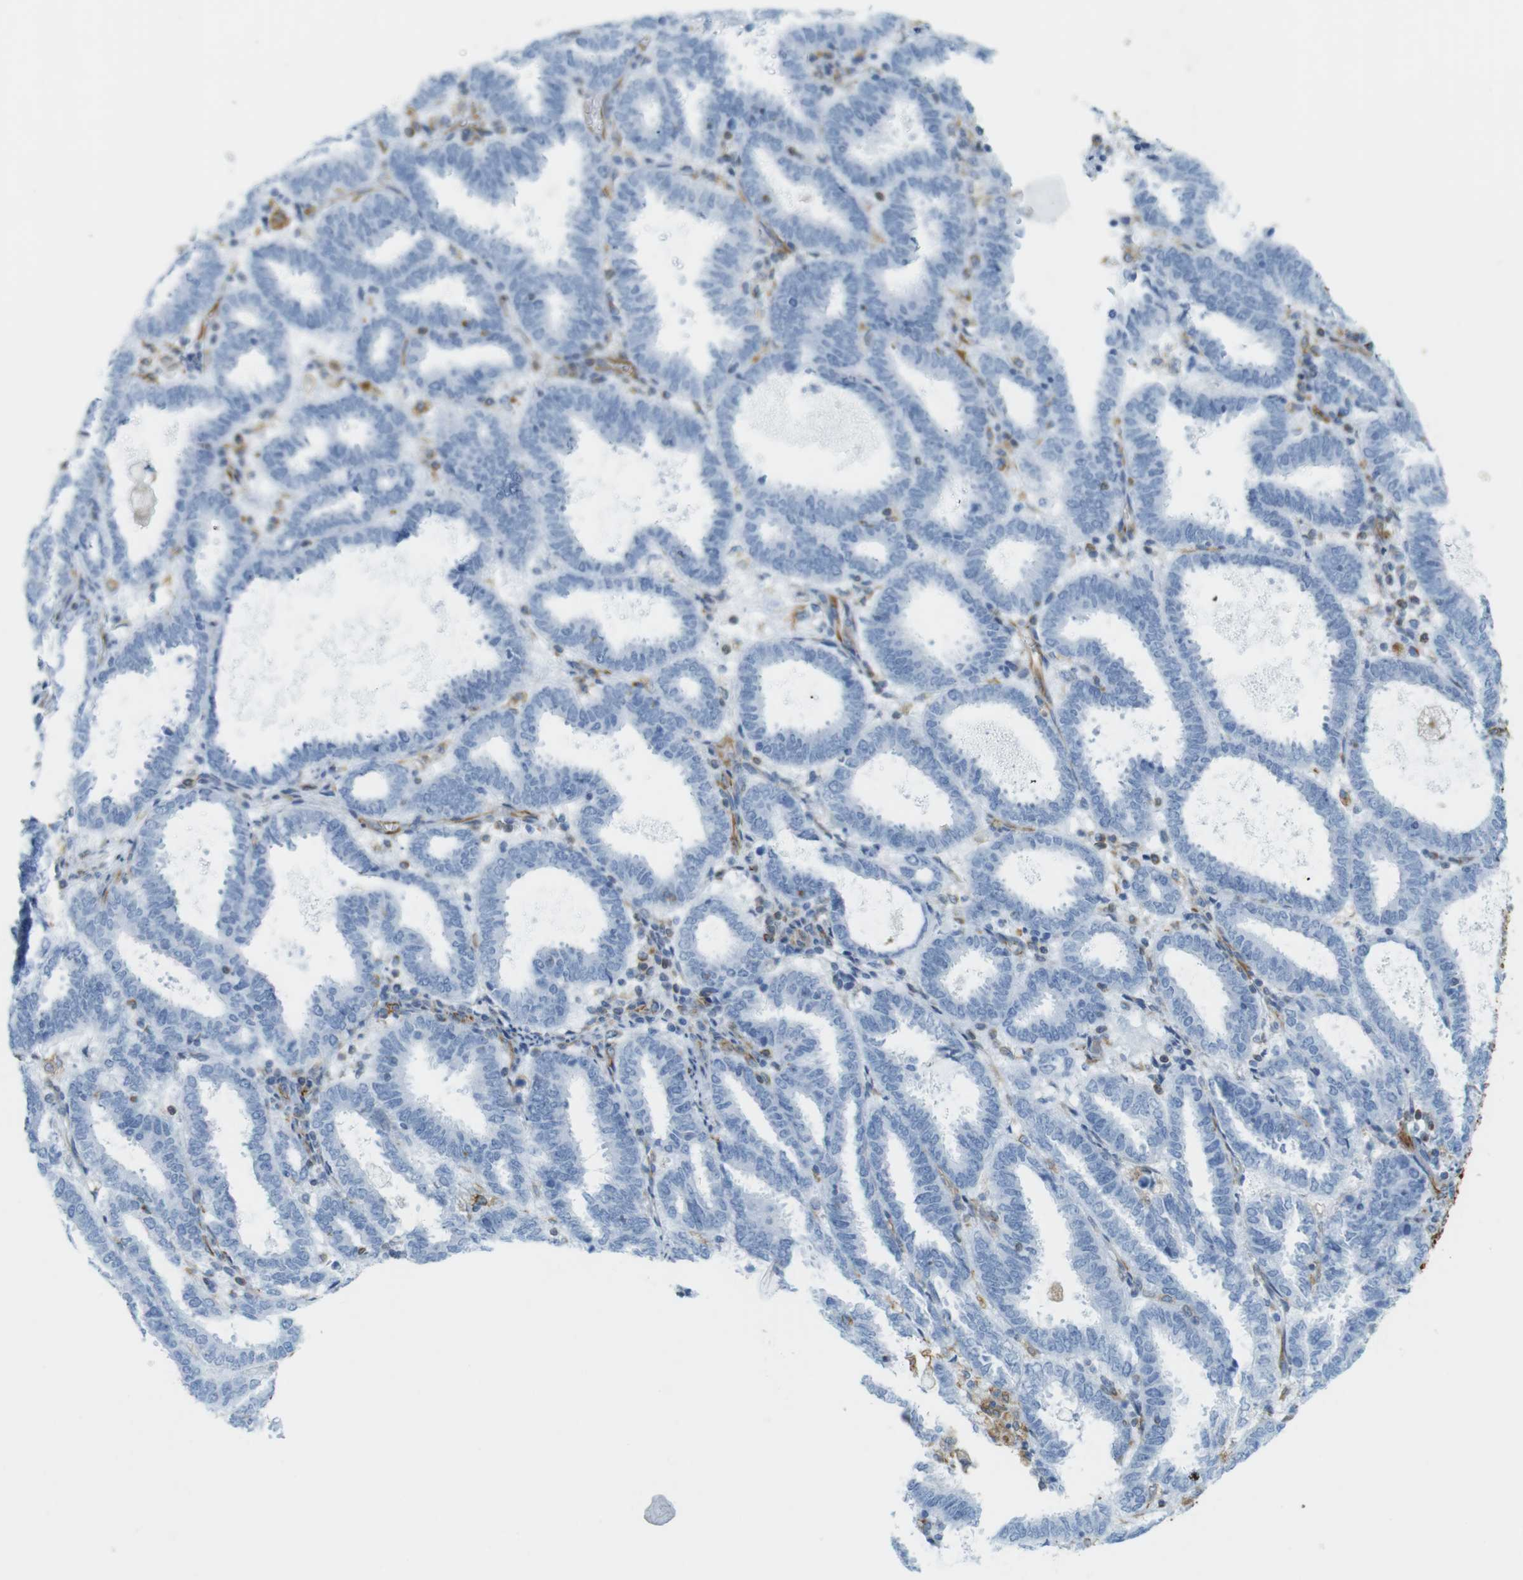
{"staining": {"intensity": "negative", "quantity": "none", "location": "none"}, "tissue": "endometrial cancer", "cell_type": "Tumor cells", "image_type": "cancer", "snomed": [{"axis": "morphology", "description": "Adenocarcinoma, NOS"}, {"axis": "topography", "description": "Uterus"}], "caption": "Adenocarcinoma (endometrial) was stained to show a protein in brown. There is no significant expression in tumor cells. The staining was performed using DAB (3,3'-diaminobenzidine) to visualize the protein expression in brown, while the nuclei were stained in blue with hematoxylin (Magnification: 20x).", "gene": "MS4A10", "patient": {"sex": "female", "age": 83}}